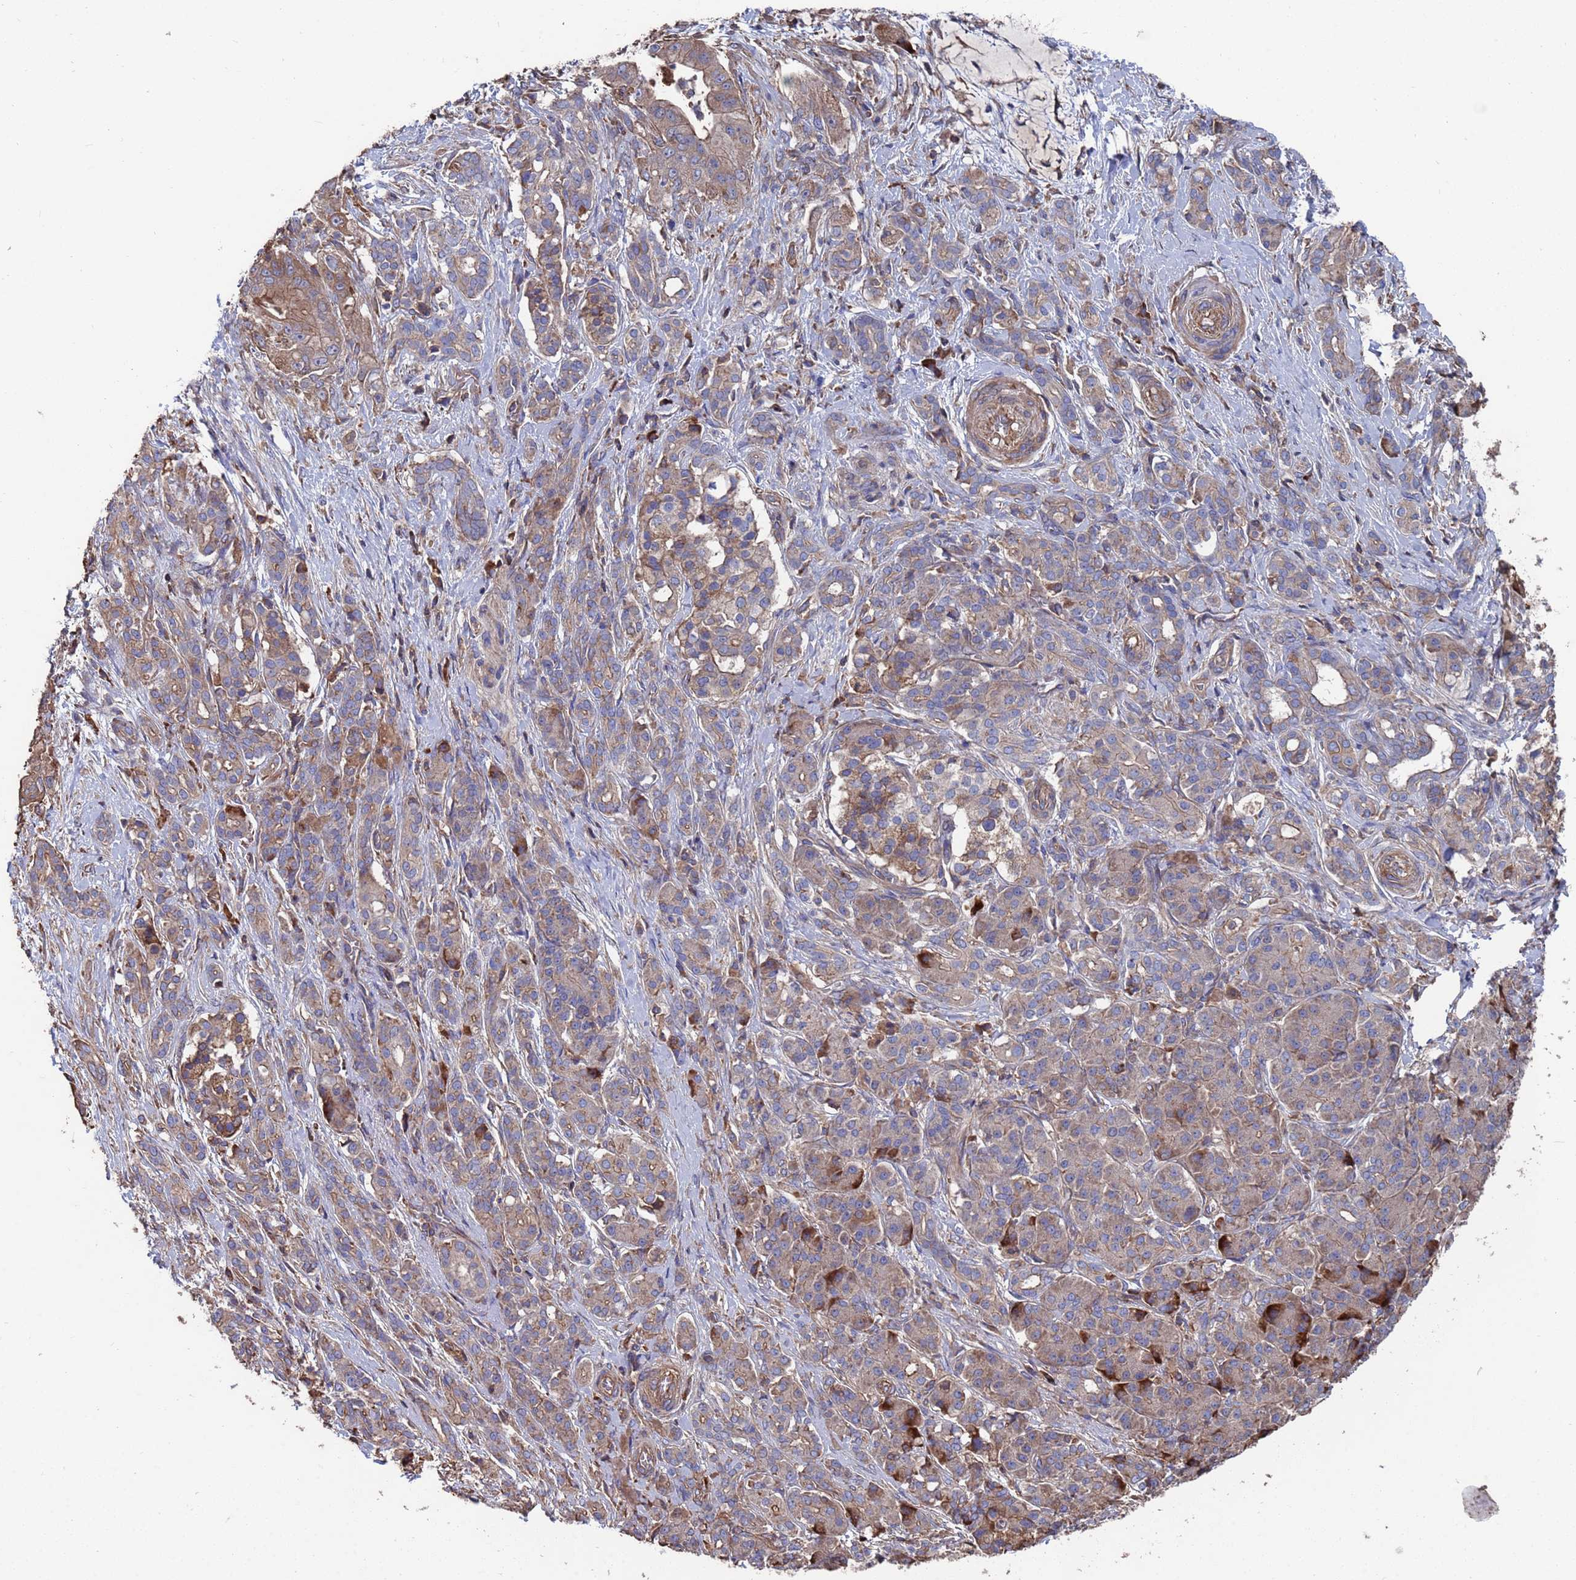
{"staining": {"intensity": "strong", "quantity": "<25%", "location": "cytoplasmic/membranous"}, "tissue": "pancreatic cancer", "cell_type": "Tumor cells", "image_type": "cancer", "snomed": [{"axis": "morphology", "description": "Adenocarcinoma, NOS"}, {"axis": "topography", "description": "Pancreas"}], "caption": "This micrograph reveals IHC staining of human pancreatic cancer (adenocarcinoma), with medium strong cytoplasmic/membranous staining in about <25% of tumor cells.", "gene": "PYCR1", "patient": {"sex": "male", "age": 57}}